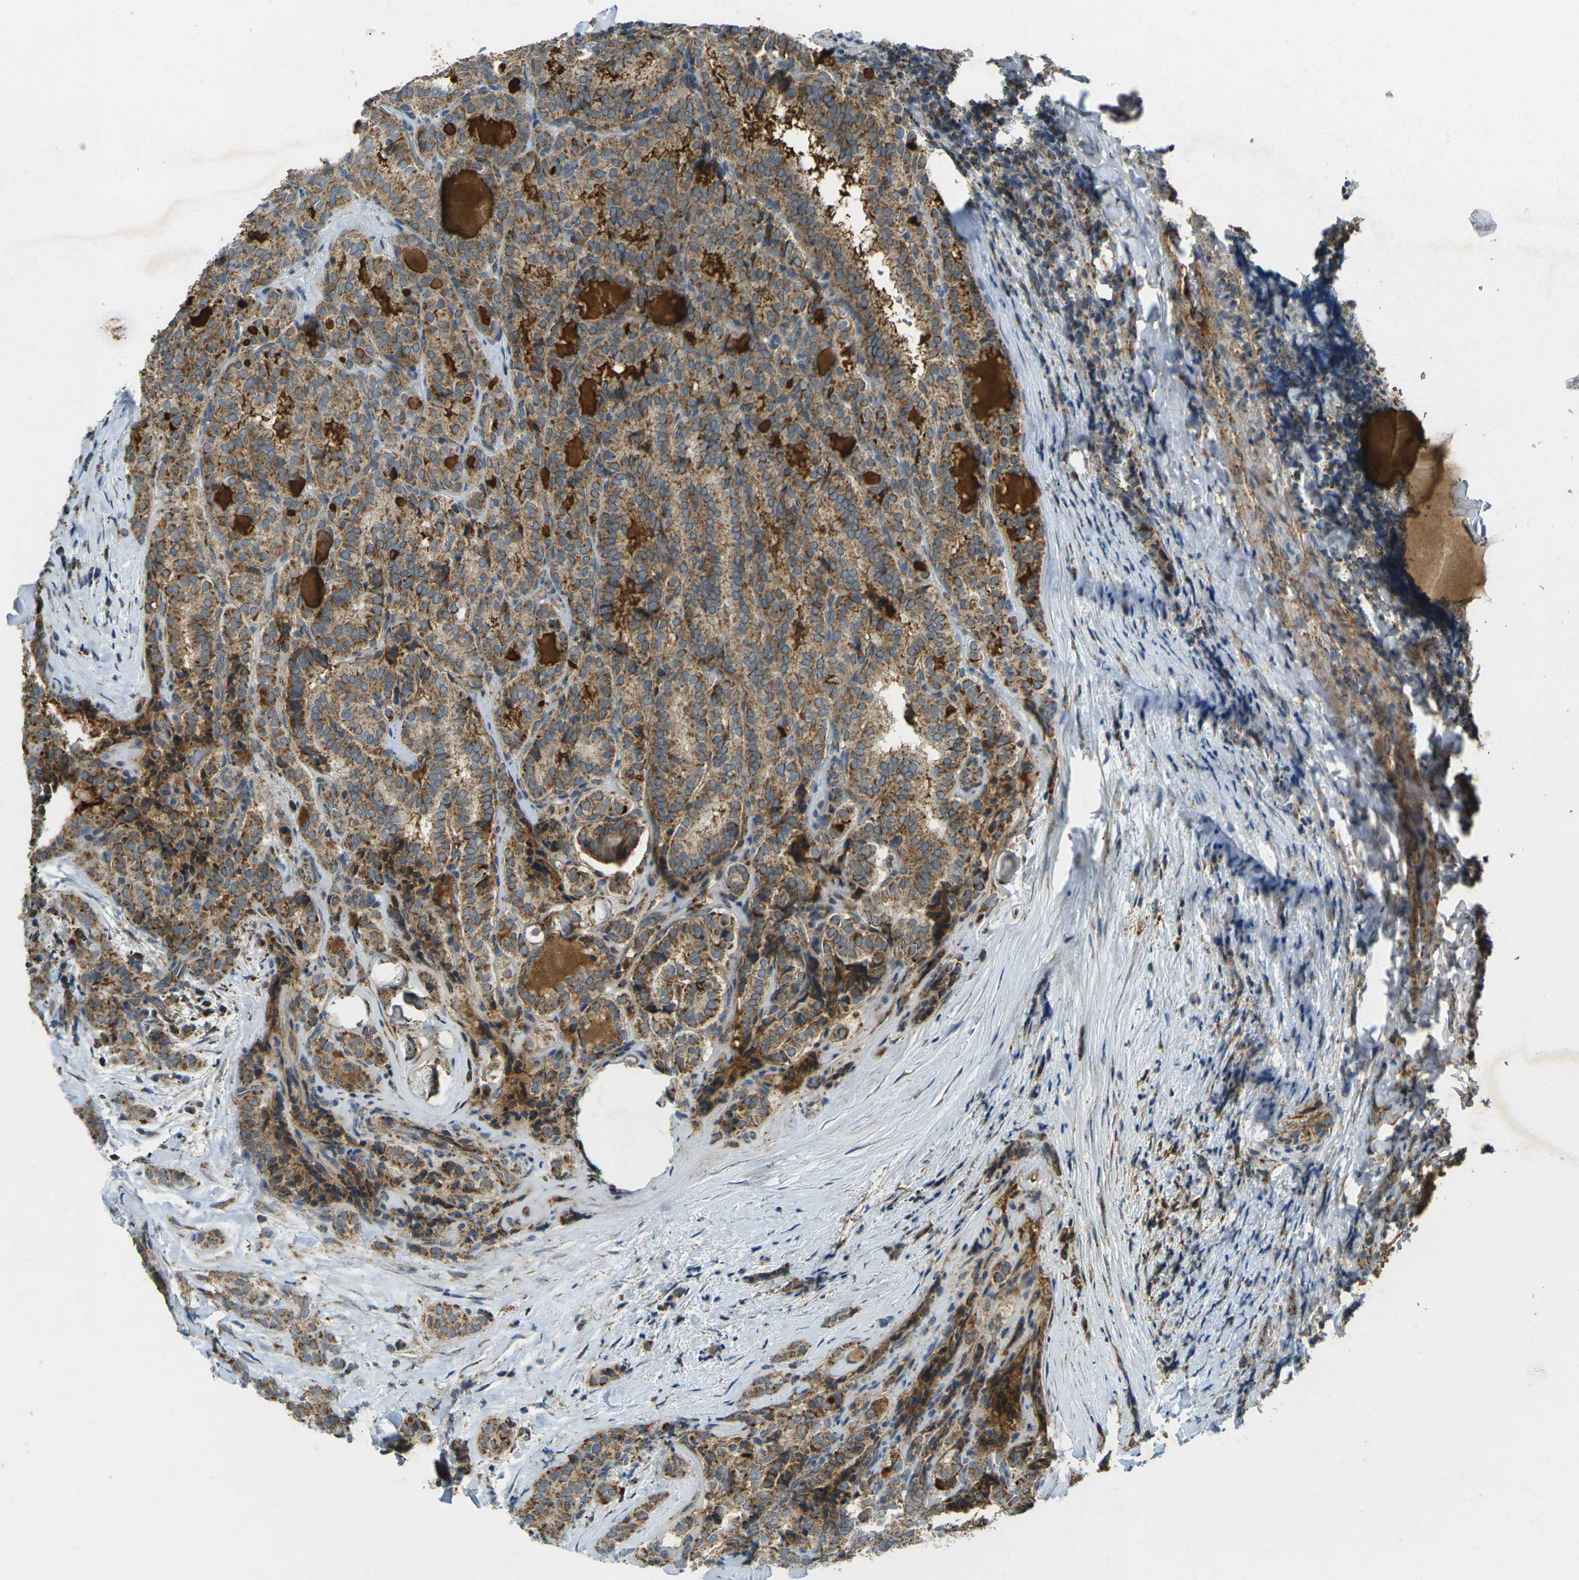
{"staining": {"intensity": "moderate", "quantity": ">75%", "location": "cytoplasmic/membranous"}, "tissue": "thyroid cancer", "cell_type": "Tumor cells", "image_type": "cancer", "snomed": [{"axis": "morphology", "description": "Normal tissue, NOS"}, {"axis": "morphology", "description": "Papillary adenocarcinoma, NOS"}, {"axis": "topography", "description": "Thyroid gland"}], "caption": "Thyroid cancer tissue displays moderate cytoplasmic/membranous expression in about >75% of tumor cells, visualized by immunohistochemistry. Using DAB (brown) and hematoxylin (blue) stains, captured at high magnification using brightfield microscopy.", "gene": "IGF1R", "patient": {"sex": "female", "age": 30}}